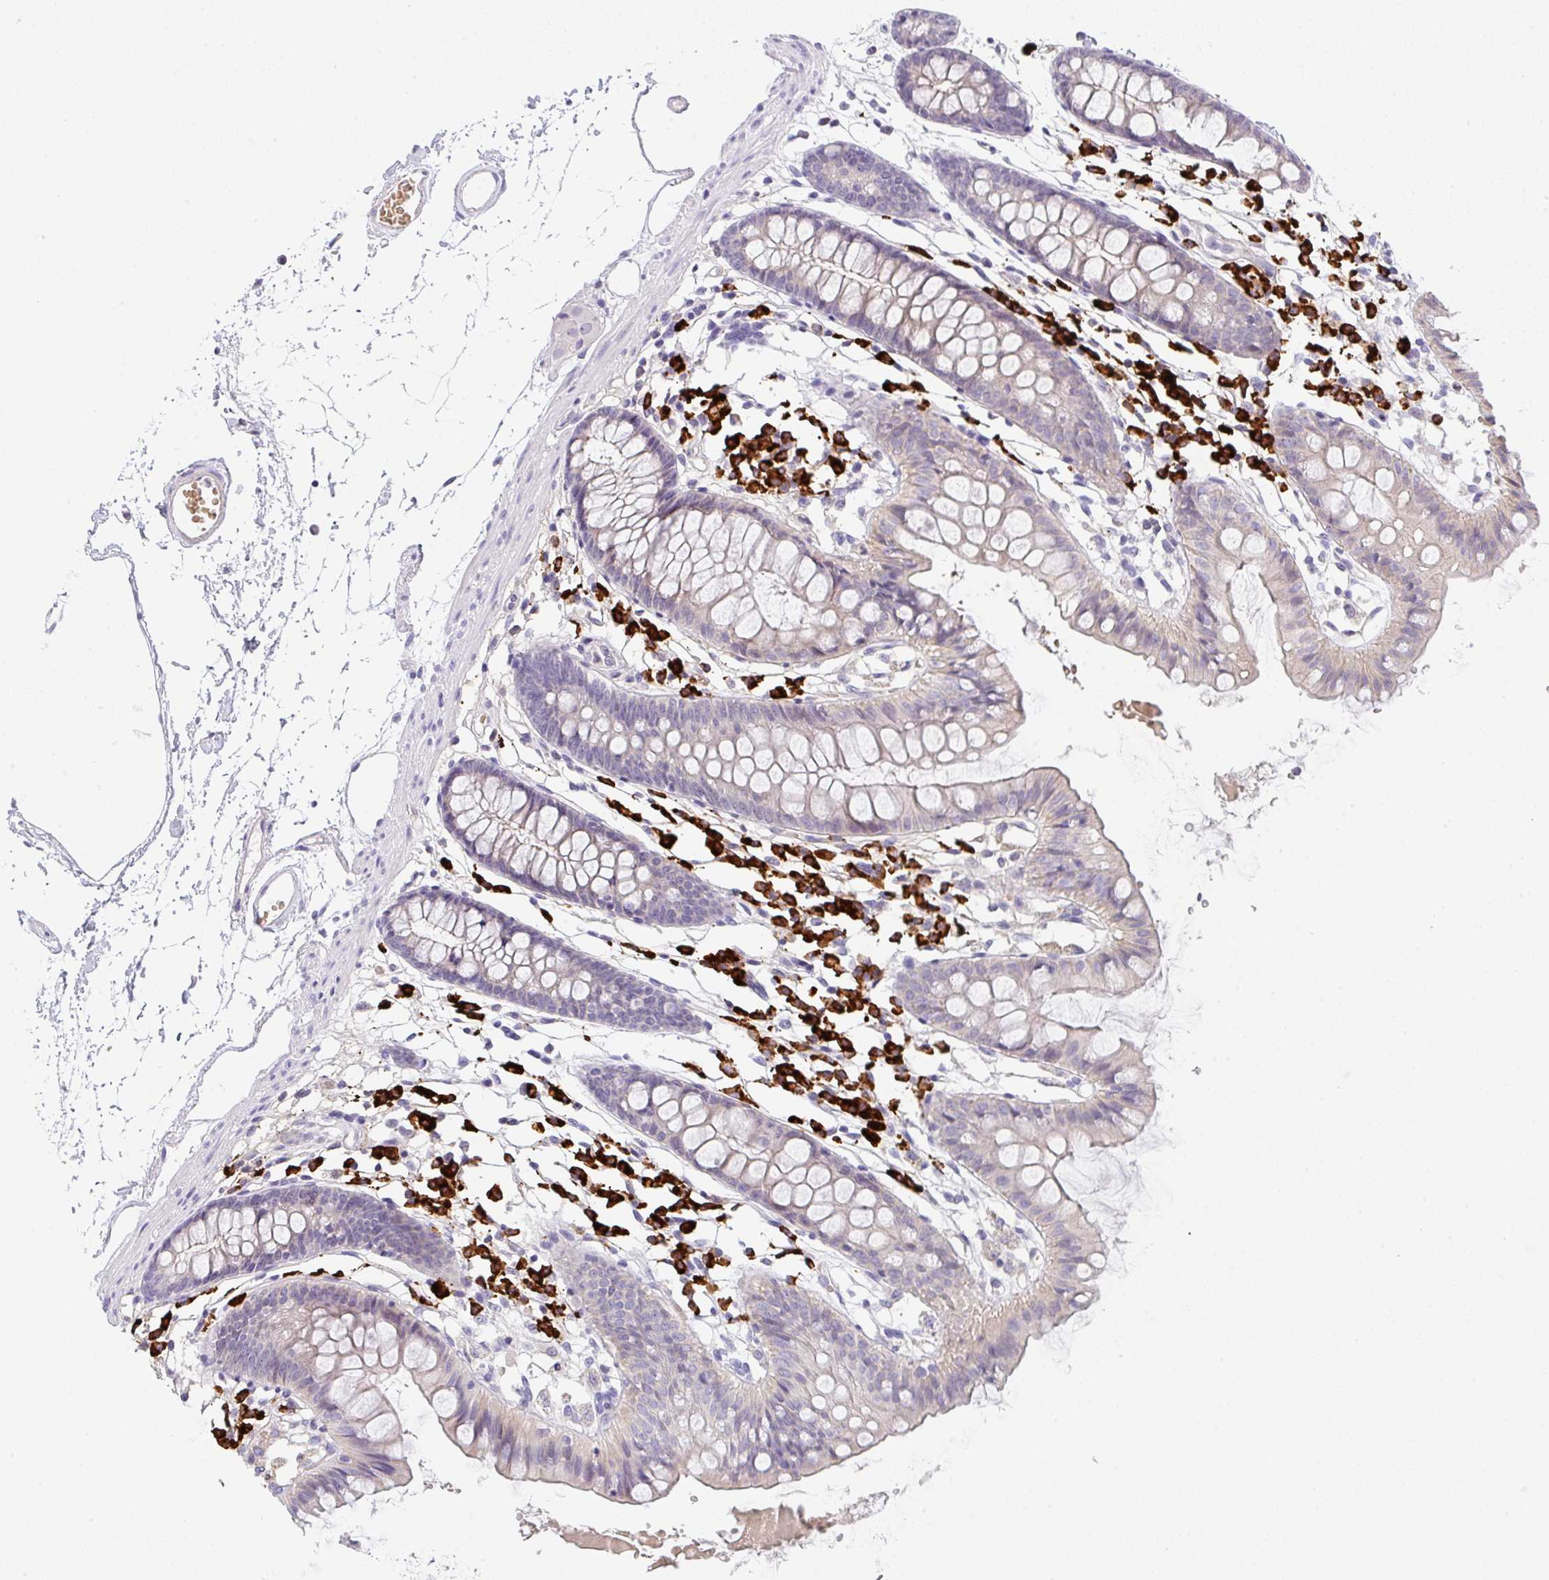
{"staining": {"intensity": "negative", "quantity": "none", "location": "none"}, "tissue": "colon", "cell_type": "Endothelial cells", "image_type": "normal", "snomed": [{"axis": "morphology", "description": "Normal tissue, NOS"}, {"axis": "topography", "description": "Colon"}], "caption": "Normal colon was stained to show a protein in brown. There is no significant positivity in endothelial cells. (Brightfield microscopy of DAB immunohistochemistry (IHC) at high magnification).", "gene": "CACNA1S", "patient": {"sex": "female", "age": 84}}